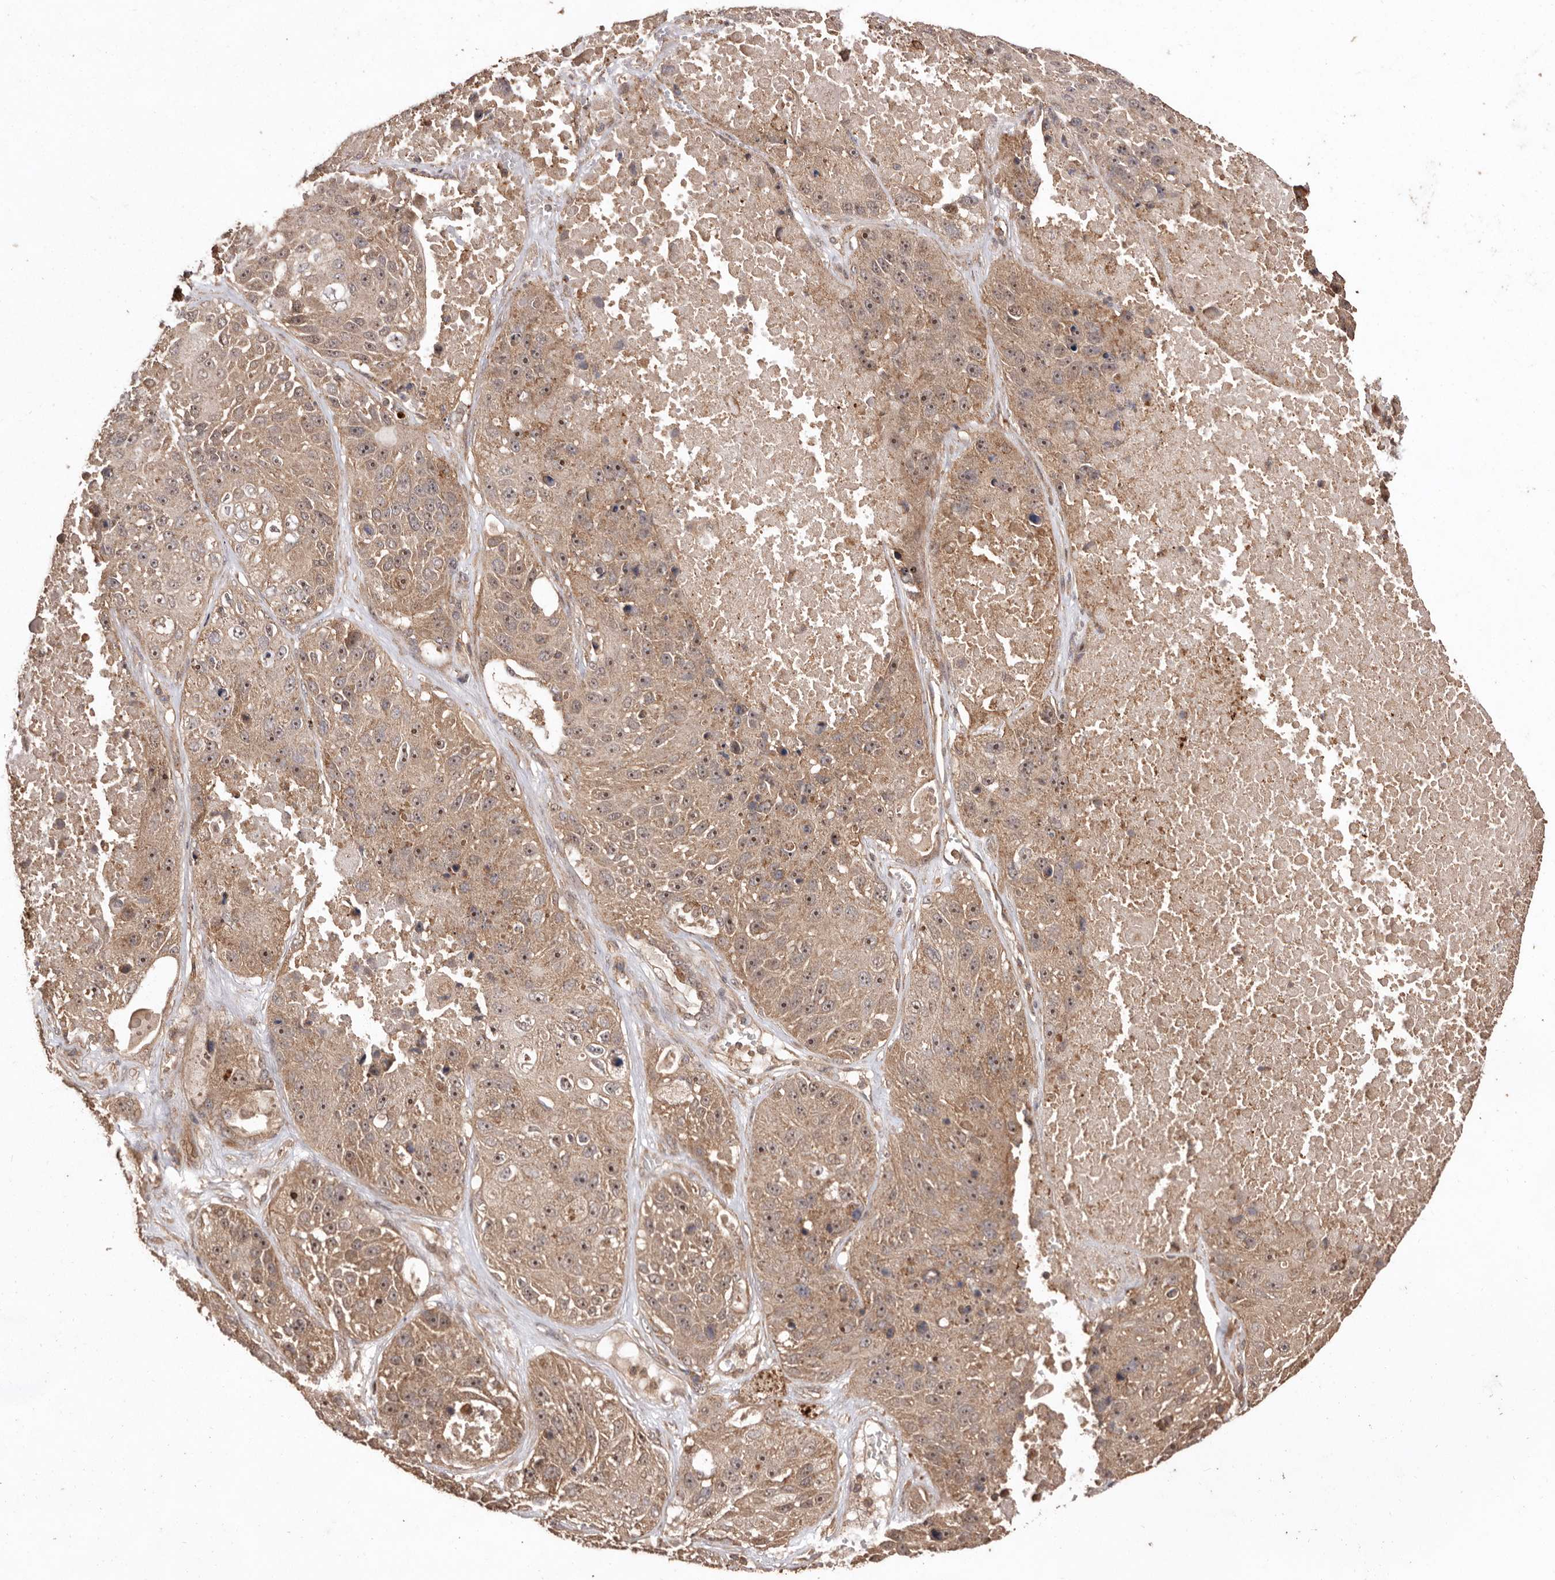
{"staining": {"intensity": "moderate", "quantity": ">75%", "location": "cytoplasmic/membranous"}, "tissue": "lung cancer", "cell_type": "Tumor cells", "image_type": "cancer", "snomed": [{"axis": "morphology", "description": "Squamous cell carcinoma, NOS"}, {"axis": "topography", "description": "Lung"}], "caption": "Lung cancer stained with DAB (3,3'-diaminobenzidine) IHC reveals medium levels of moderate cytoplasmic/membranous expression in approximately >75% of tumor cells. (DAB = brown stain, brightfield microscopy at high magnification).", "gene": "RWDD1", "patient": {"sex": "male", "age": 61}}